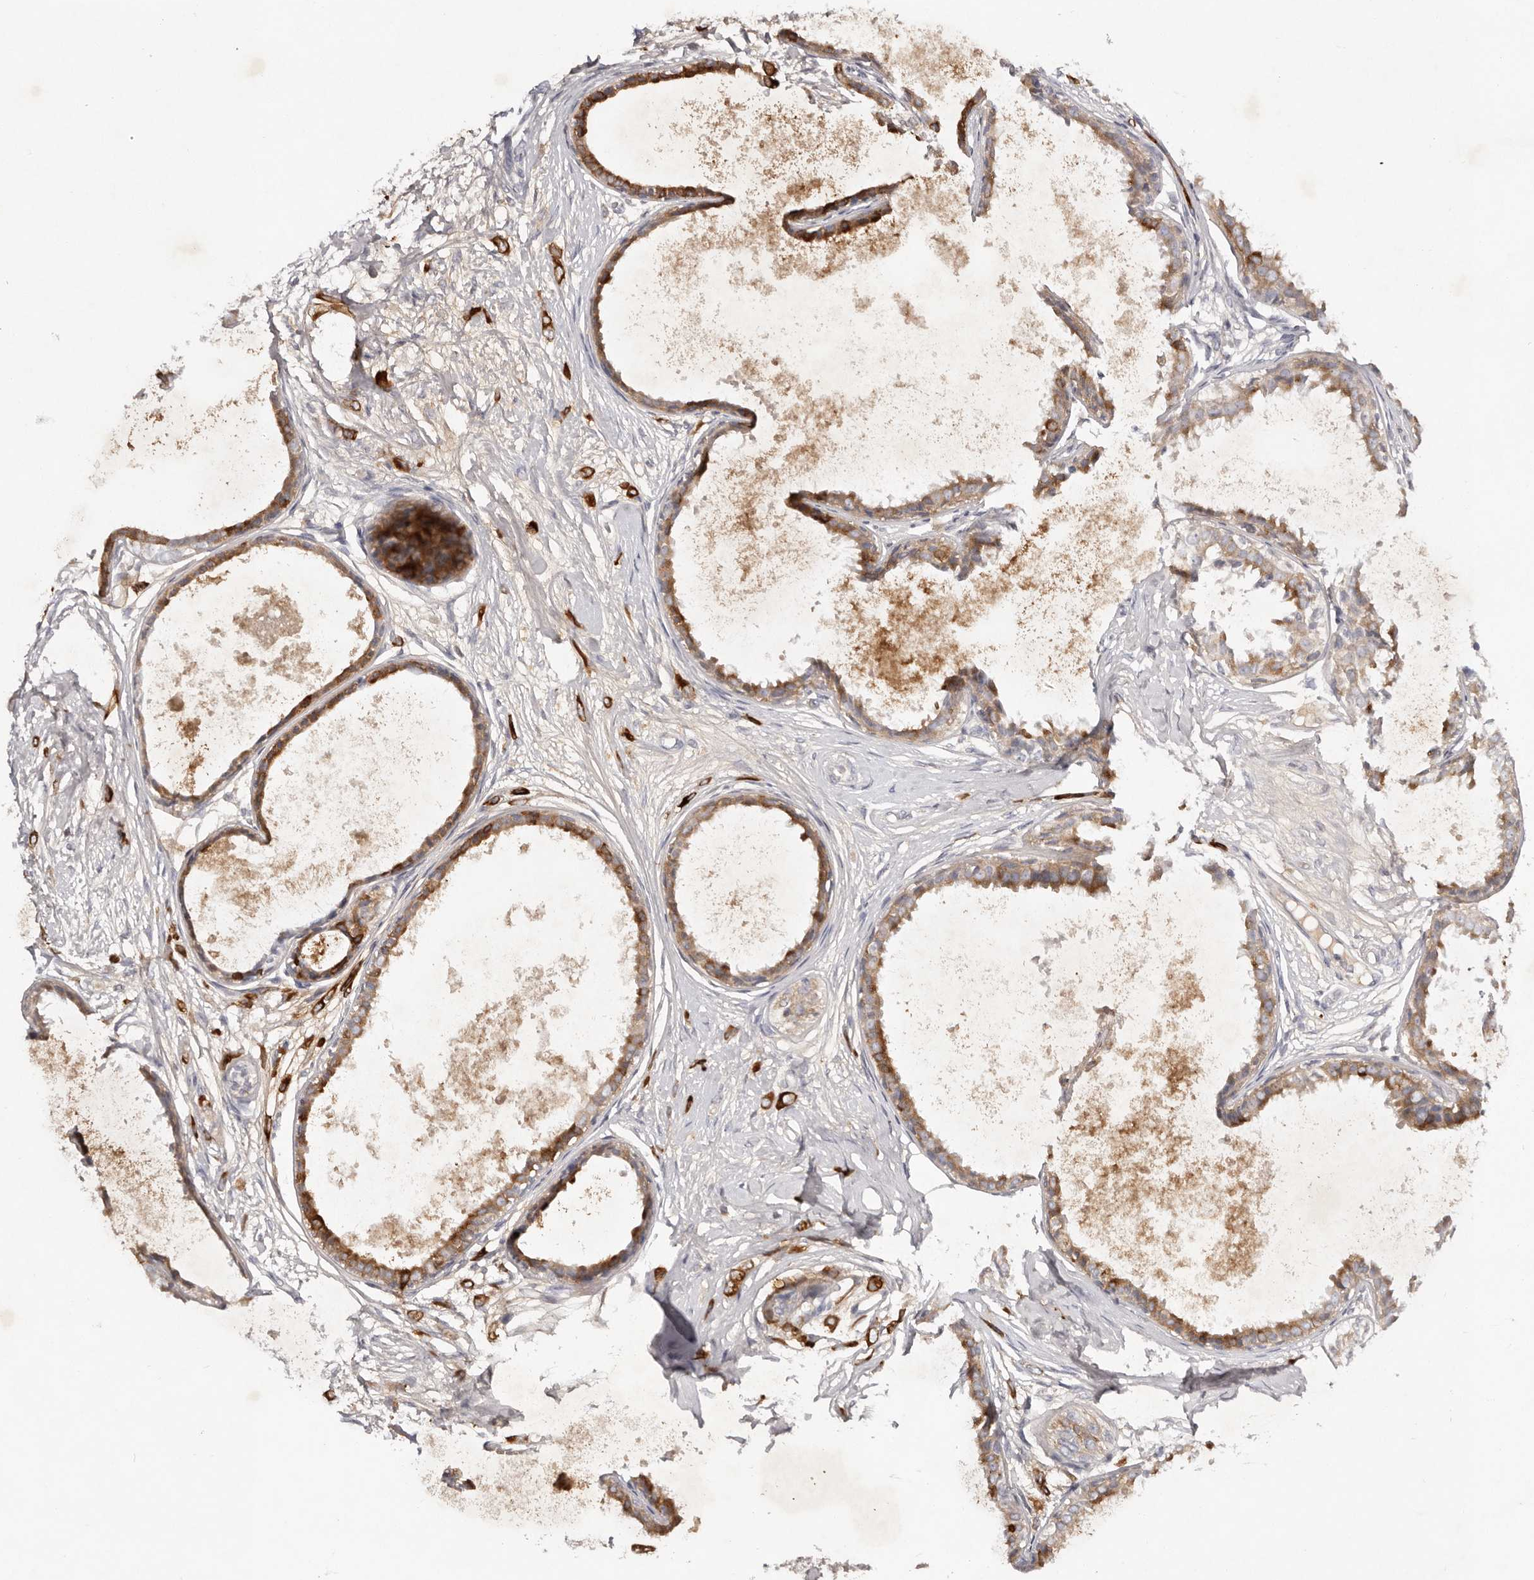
{"staining": {"intensity": "strong", "quantity": ">75%", "location": "cytoplasmic/membranous"}, "tissue": "breast cancer", "cell_type": "Tumor cells", "image_type": "cancer", "snomed": [{"axis": "morphology", "description": "Normal tissue, NOS"}, {"axis": "morphology", "description": "Lobular carcinoma"}, {"axis": "topography", "description": "Breast"}], "caption": "Tumor cells display high levels of strong cytoplasmic/membranous expression in about >75% of cells in human lobular carcinoma (breast). (DAB (3,3'-diaminobenzidine) IHC with brightfield microscopy, high magnification).", "gene": "SCUBE2", "patient": {"sex": "female", "age": 47}}